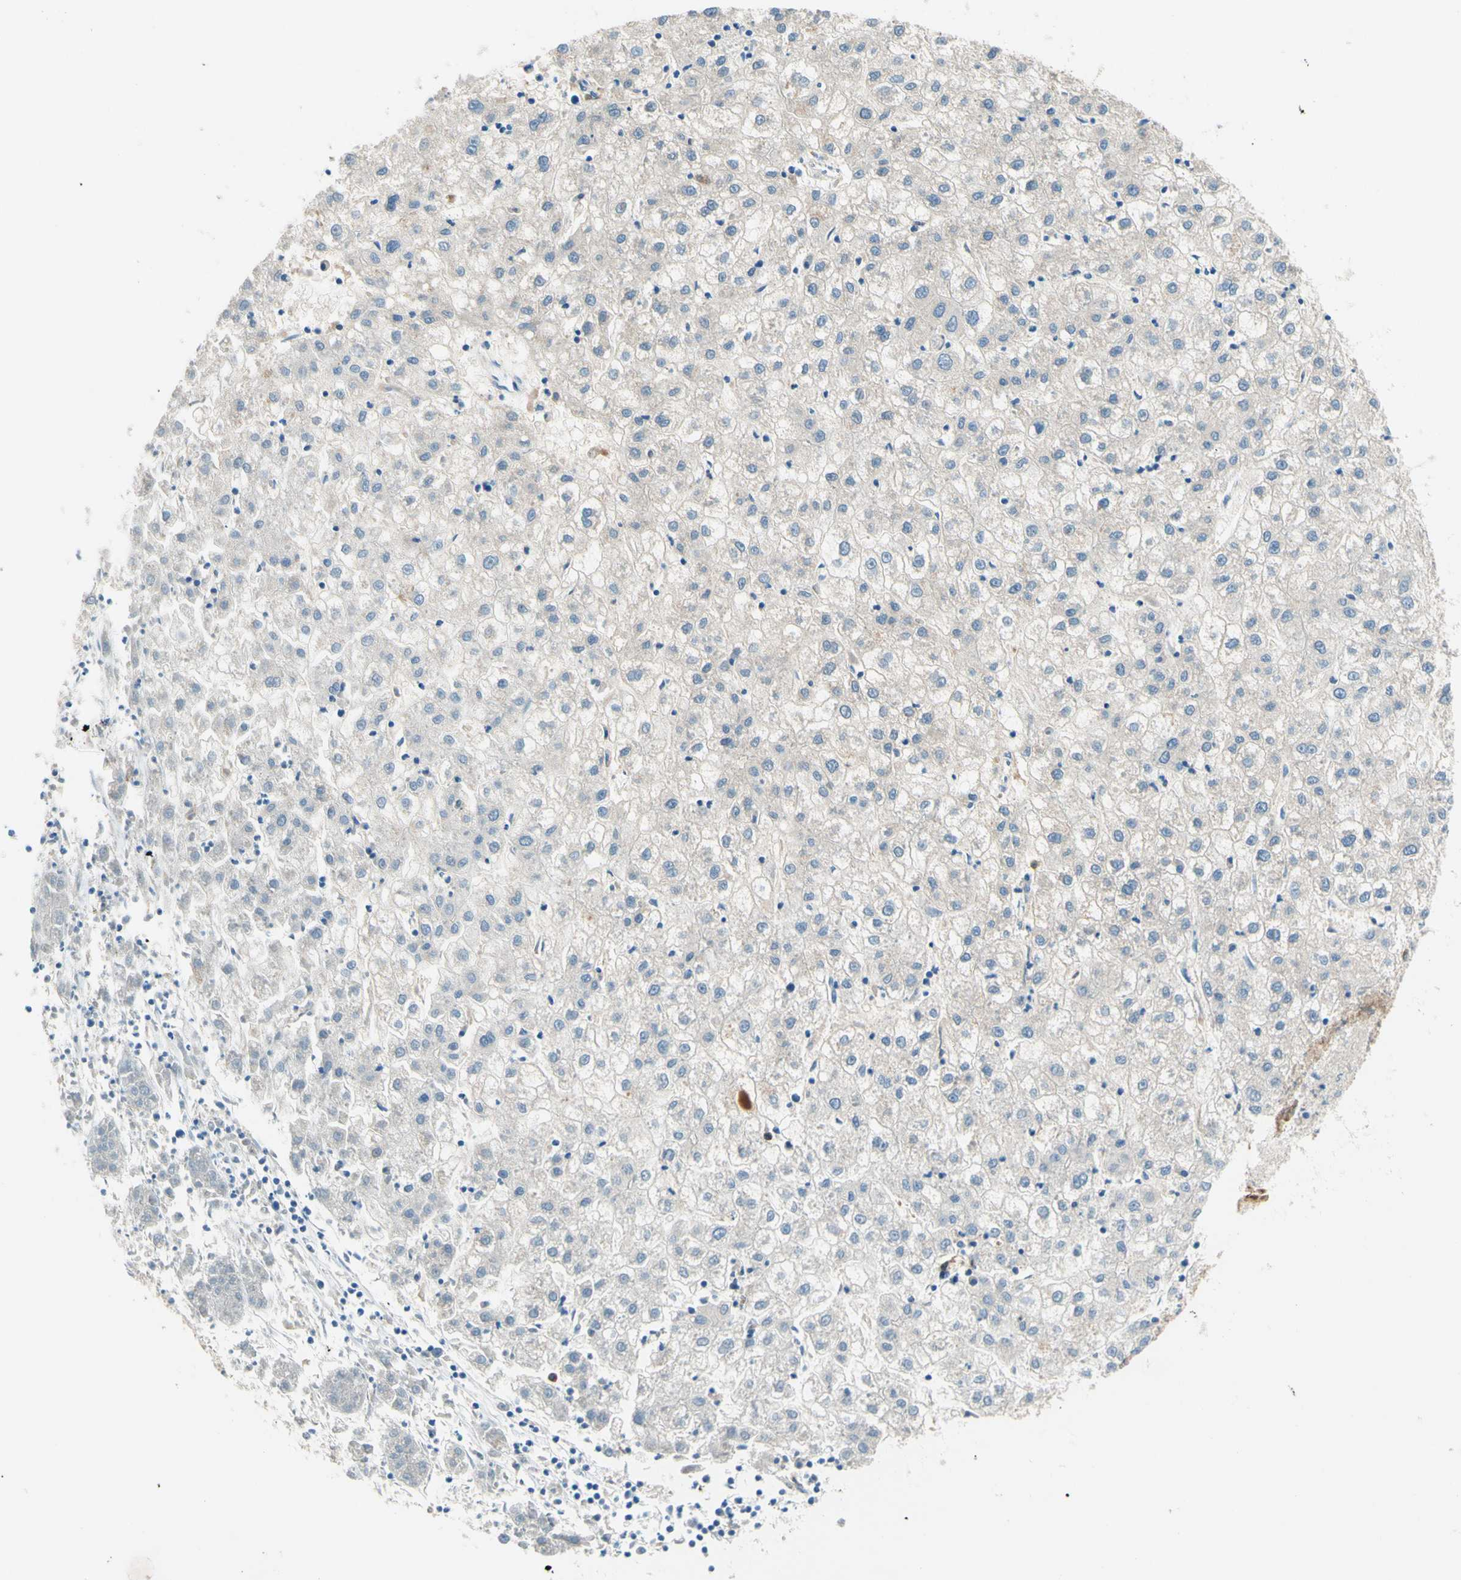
{"staining": {"intensity": "negative", "quantity": "none", "location": "none"}, "tissue": "liver cancer", "cell_type": "Tumor cells", "image_type": "cancer", "snomed": [{"axis": "morphology", "description": "Carcinoma, Hepatocellular, NOS"}, {"axis": "topography", "description": "Liver"}], "caption": "Histopathology image shows no protein expression in tumor cells of liver cancer (hepatocellular carcinoma) tissue.", "gene": "SIGLEC9", "patient": {"sex": "male", "age": 72}}